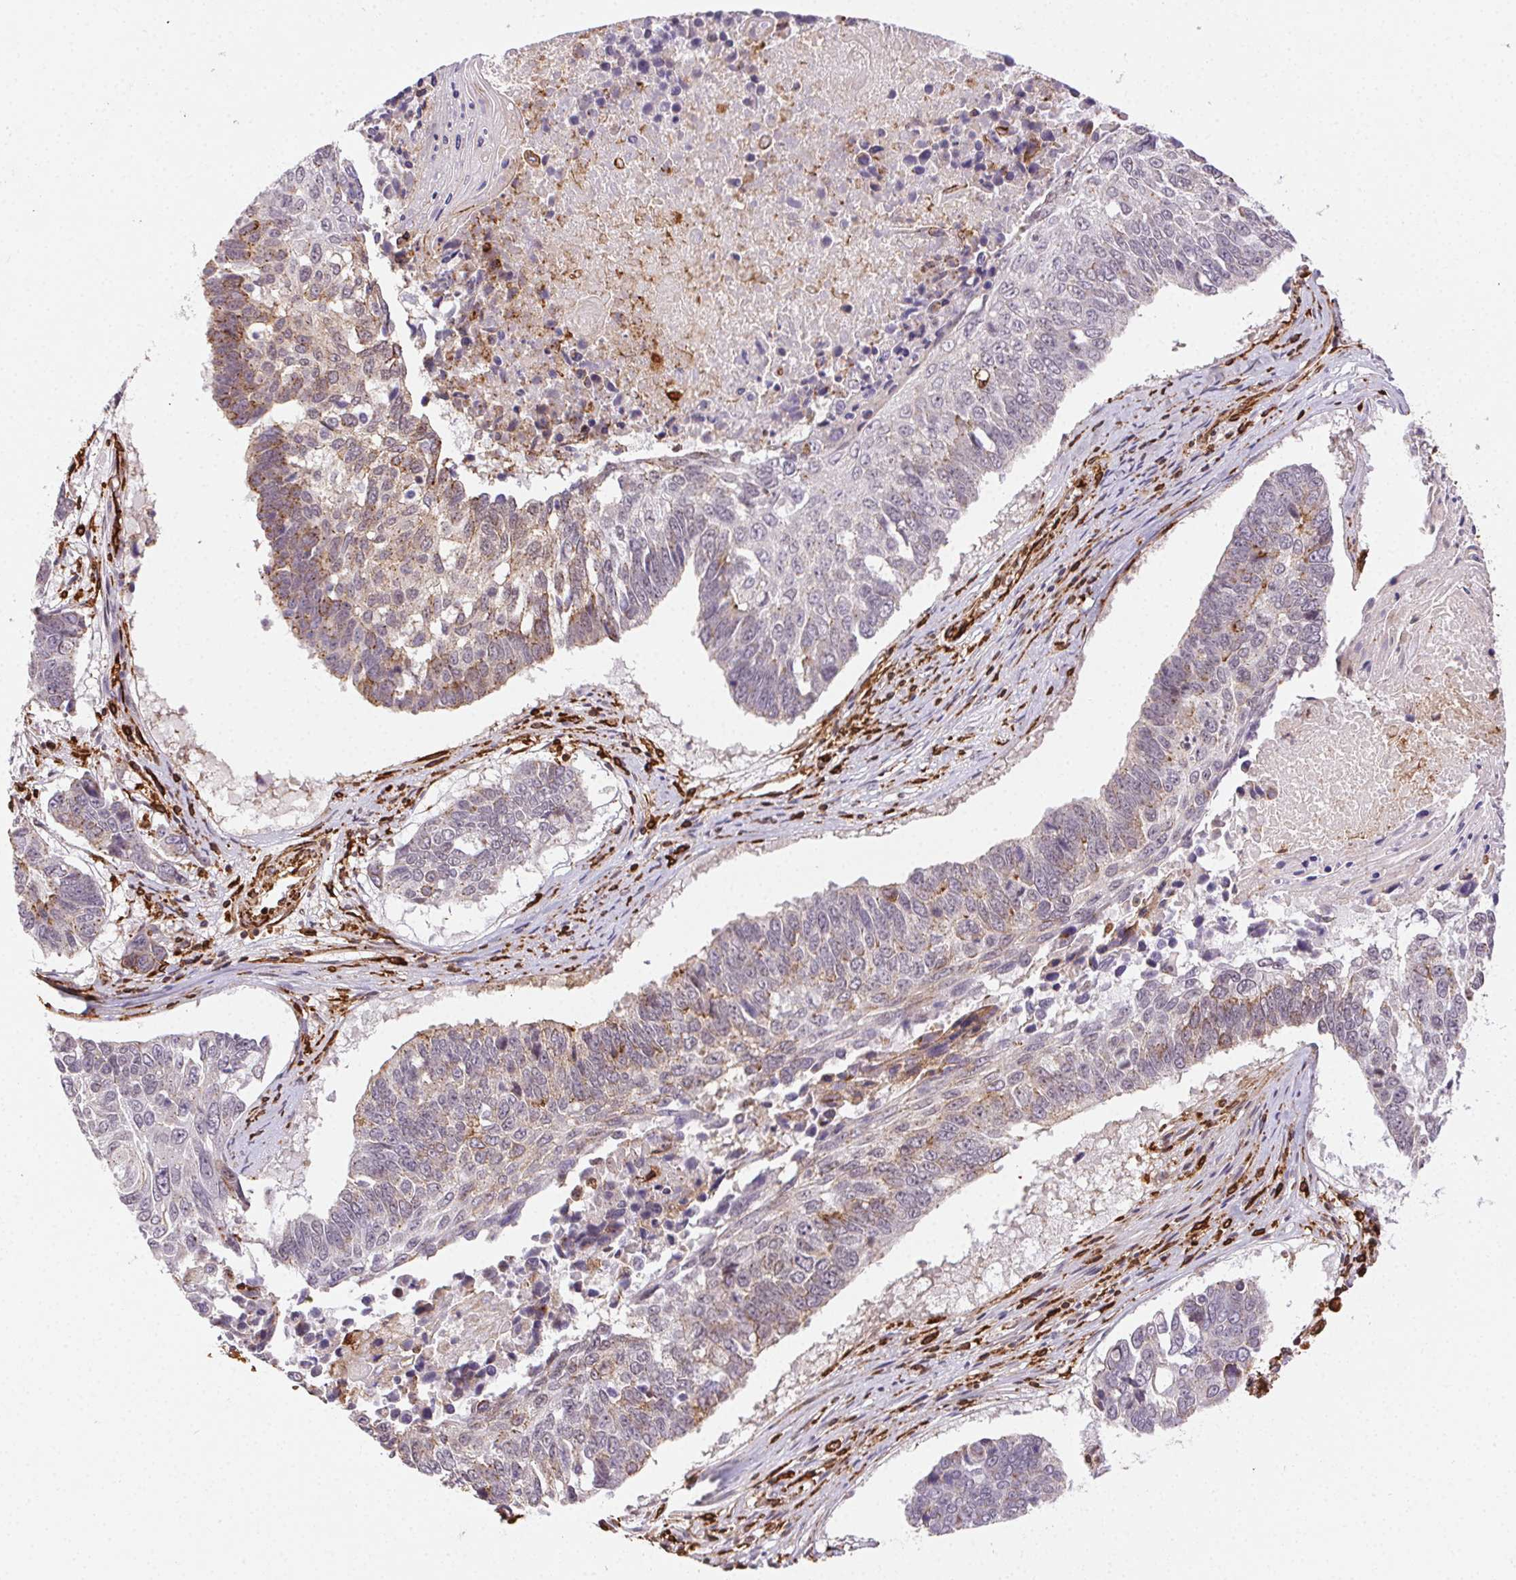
{"staining": {"intensity": "weak", "quantity": "<25%", "location": "cytoplasmic/membranous"}, "tissue": "lung cancer", "cell_type": "Tumor cells", "image_type": "cancer", "snomed": [{"axis": "morphology", "description": "Squamous cell carcinoma, NOS"}, {"axis": "topography", "description": "Lung"}], "caption": "DAB immunohistochemical staining of human lung squamous cell carcinoma shows no significant staining in tumor cells.", "gene": "RNASET2", "patient": {"sex": "male", "age": 73}}